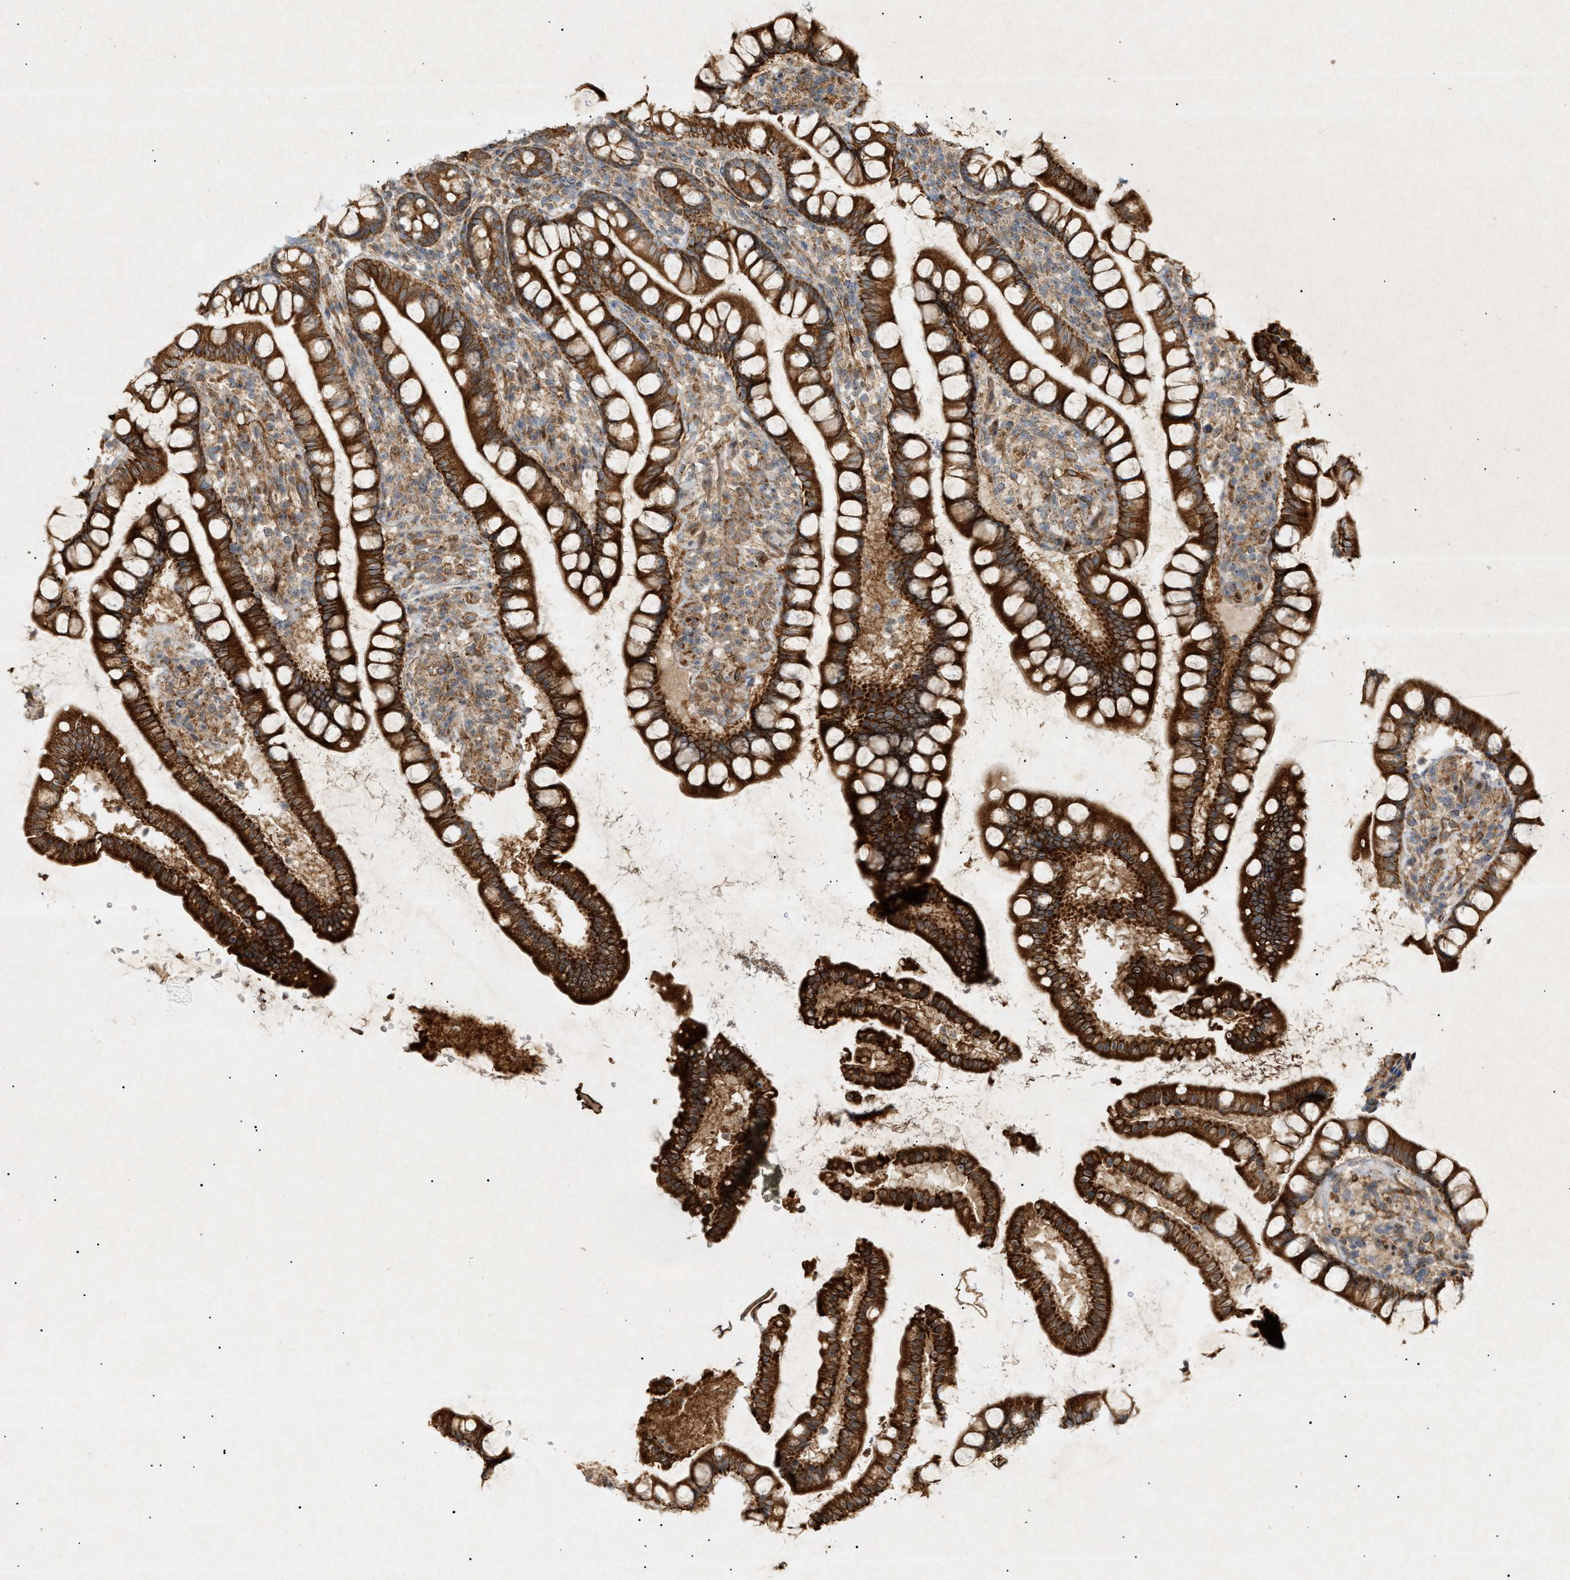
{"staining": {"intensity": "strong", "quantity": ">75%", "location": "cytoplasmic/membranous"}, "tissue": "small intestine", "cell_type": "Glandular cells", "image_type": "normal", "snomed": [{"axis": "morphology", "description": "Normal tissue, NOS"}, {"axis": "topography", "description": "Small intestine"}], "caption": "High-power microscopy captured an IHC micrograph of normal small intestine, revealing strong cytoplasmic/membranous expression in approximately >75% of glandular cells. (Stains: DAB in brown, nuclei in blue, Microscopy: brightfield microscopy at high magnification).", "gene": "MTCH1", "patient": {"sex": "female", "age": 84}}